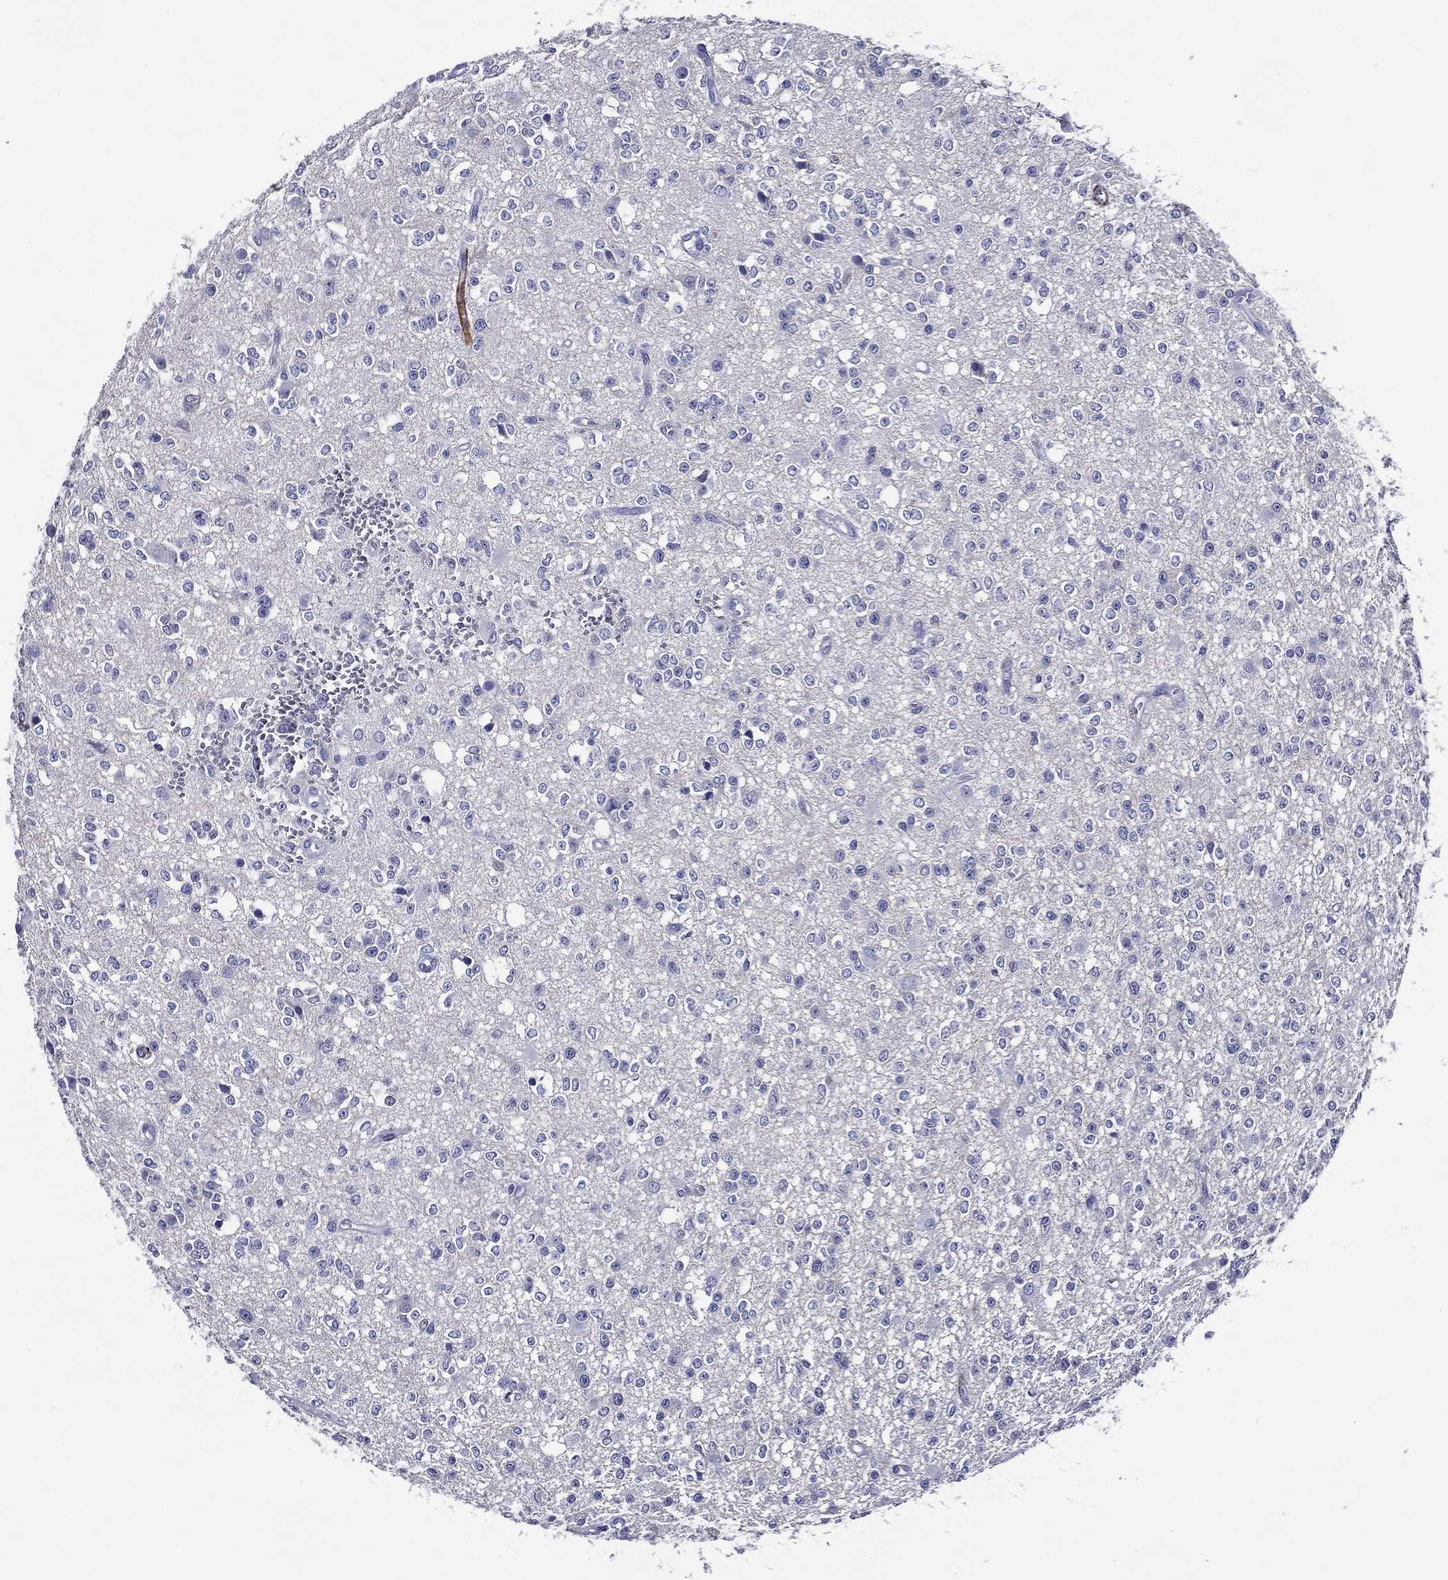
{"staining": {"intensity": "negative", "quantity": "none", "location": "none"}, "tissue": "glioma", "cell_type": "Tumor cells", "image_type": "cancer", "snomed": [{"axis": "morphology", "description": "Glioma, malignant, Low grade"}, {"axis": "topography", "description": "Brain"}], "caption": "Tumor cells are negative for brown protein staining in glioma.", "gene": "ACE2", "patient": {"sex": "female", "age": 45}}